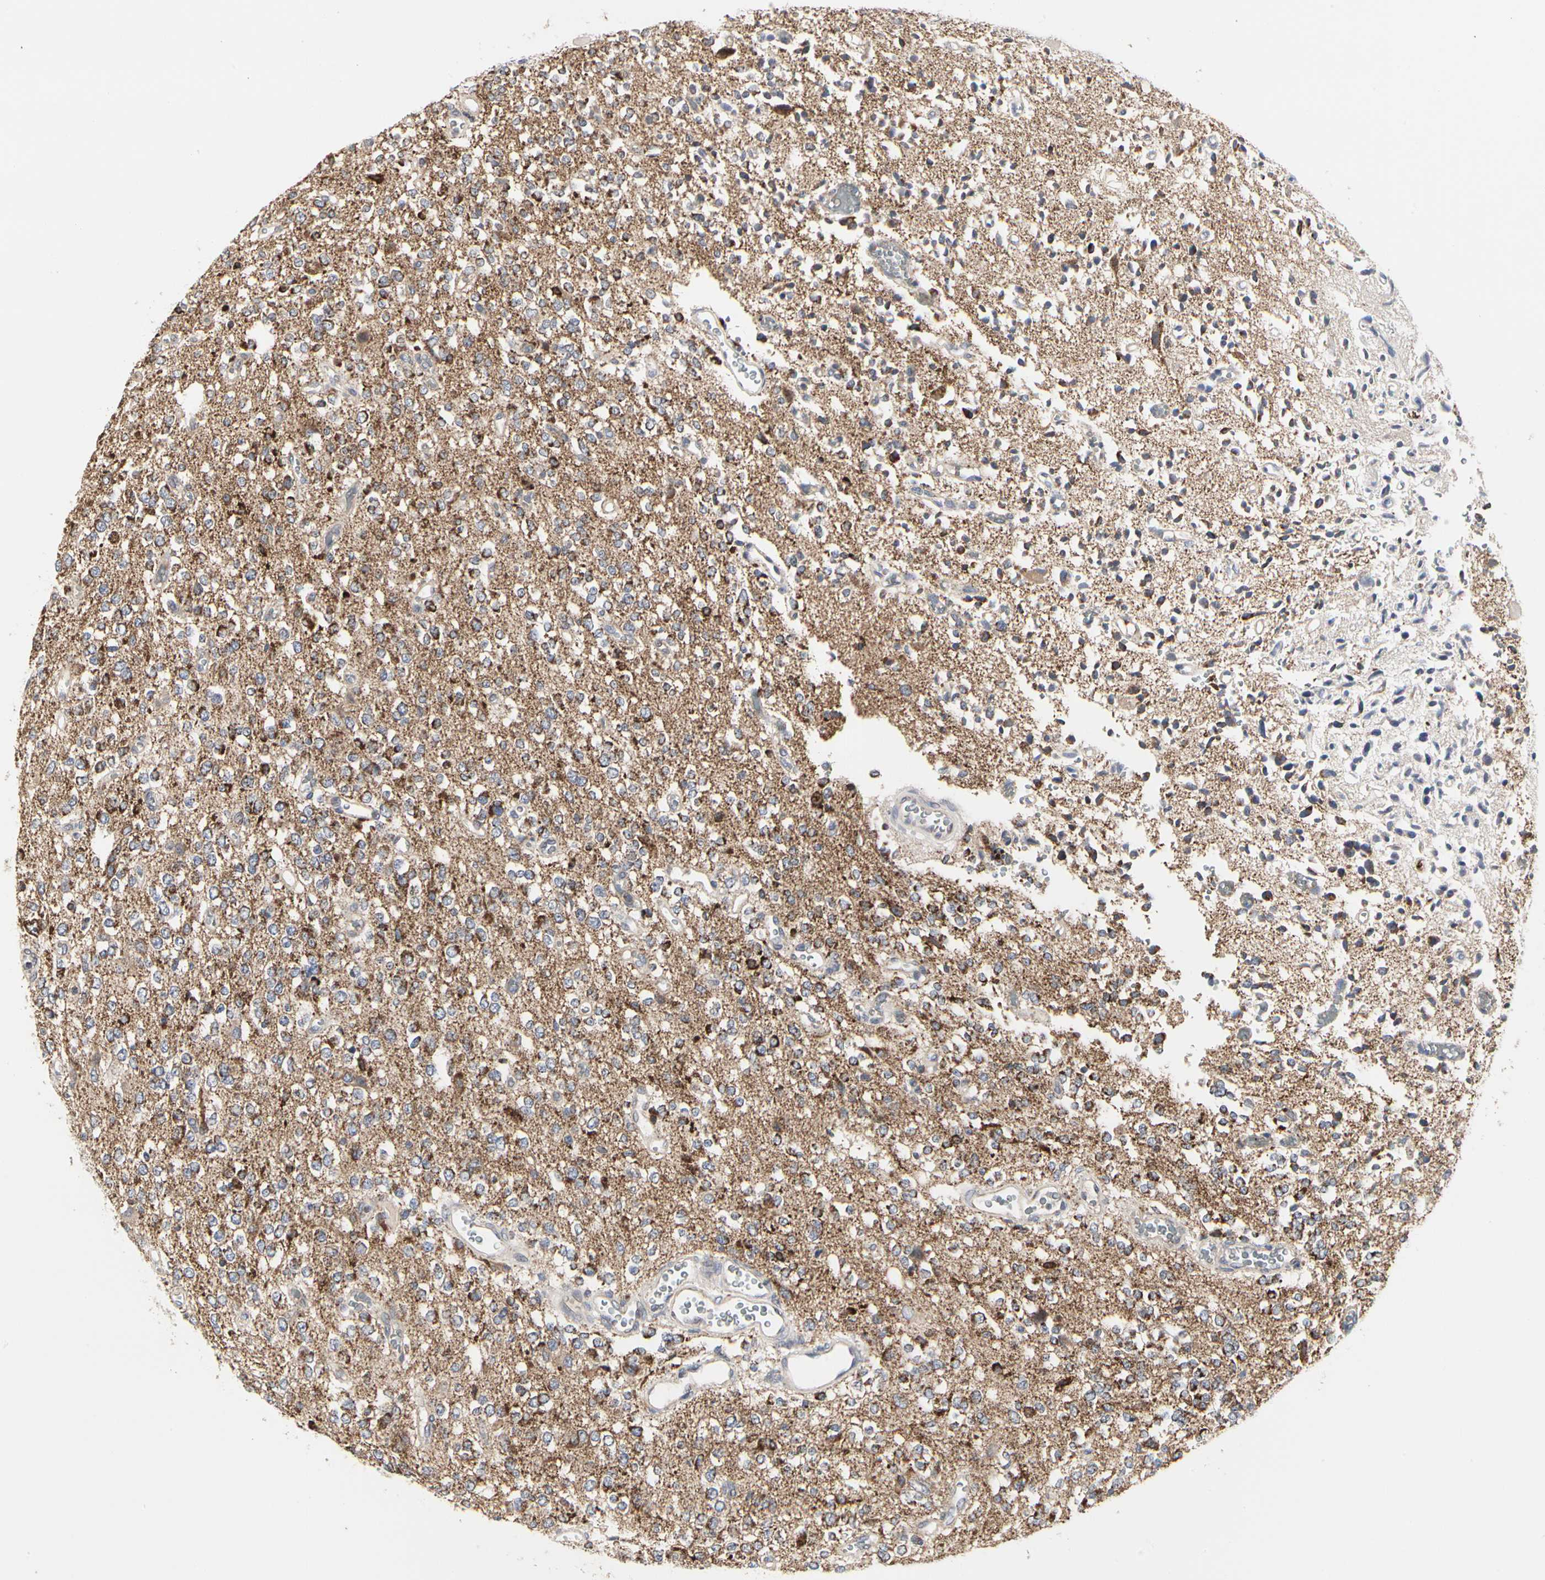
{"staining": {"intensity": "strong", "quantity": ">75%", "location": "cytoplasmic/membranous"}, "tissue": "glioma", "cell_type": "Tumor cells", "image_type": "cancer", "snomed": [{"axis": "morphology", "description": "Glioma, malignant, Low grade"}, {"axis": "topography", "description": "Brain"}], "caption": "IHC image of low-grade glioma (malignant) stained for a protein (brown), which shows high levels of strong cytoplasmic/membranous positivity in about >75% of tumor cells.", "gene": "TSKU", "patient": {"sex": "male", "age": 38}}